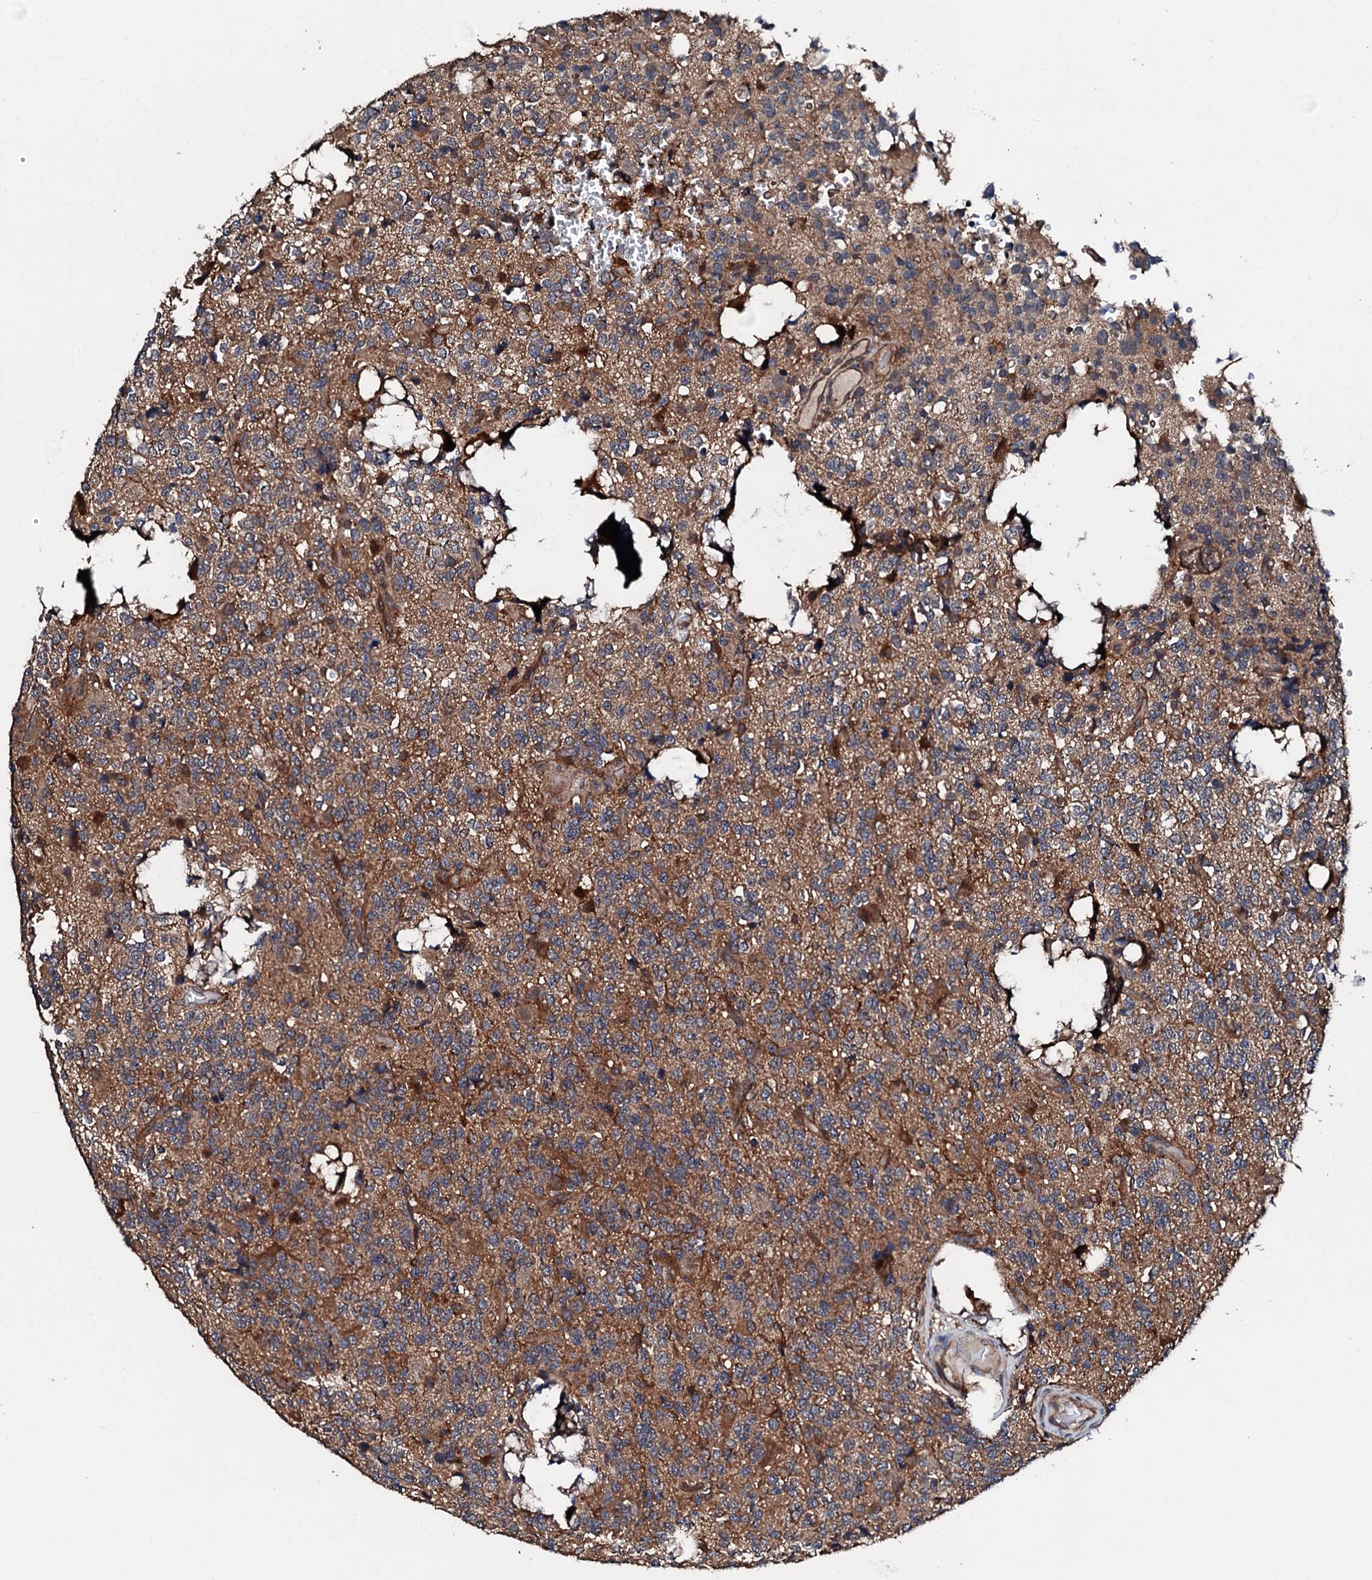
{"staining": {"intensity": "moderate", "quantity": "25%-75%", "location": "cytoplasmic/membranous"}, "tissue": "glioma", "cell_type": "Tumor cells", "image_type": "cancer", "snomed": [{"axis": "morphology", "description": "Glioma, malignant, High grade"}, {"axis": "topography", "description": "Brain"}], "caption": "Glioma stained with DAB (3,3'-diaminobenzidine) immunohistochemistry reveals medium levels of moderate cytoplasmic/membranous staining in about 25%-75% of tumor cells. (Brightfield microscopy of DAB IHC at high magnification).", "gene": "FGD4", "patient": {"sex": "female", "age": 62}}